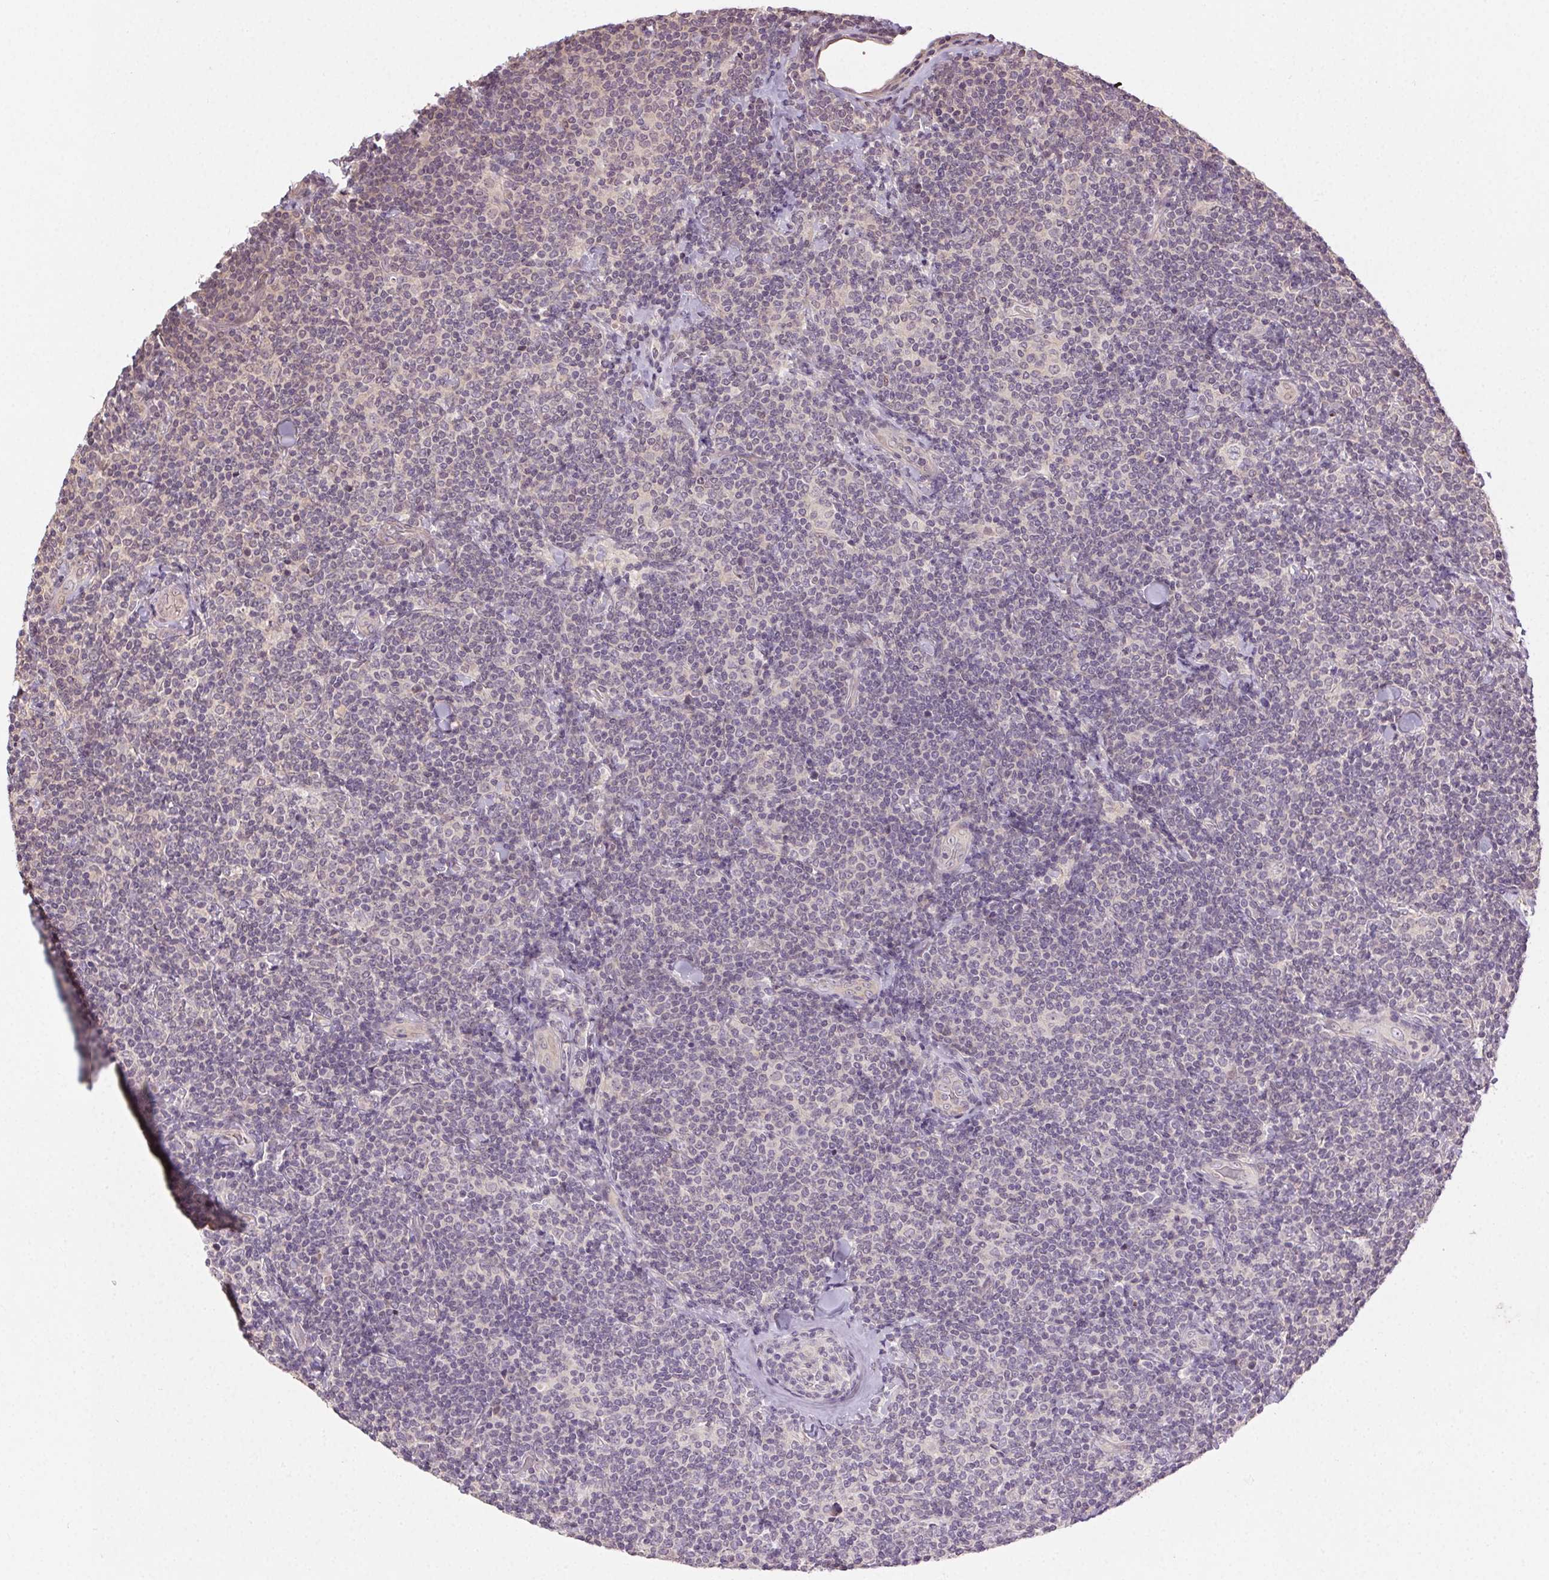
{"staining": {"intensity": "negative", "quantity": "none", "location": "none"}, "tissue": "lymphoma", "cell_type": "Tumor cells", "image_type": "cancer", "snomed": [{"axis": "morphology", "description": "Malignant lymphoma, non-Hodgkin's type, Low grade"}, {"axis": "topography", "description": "Lymph node"}], "caption": "Immunohistochemistry micrograph of malignant lymphoma, non-Hodgkin's type (low-grade) stained for a protein (brown), which displays no expression in tumor cells. (Immunohistochemistry, brightfield microscopy, high magnification).", "gene": "ATP1B3", "patient": {"sex": "female", "age": 56}}